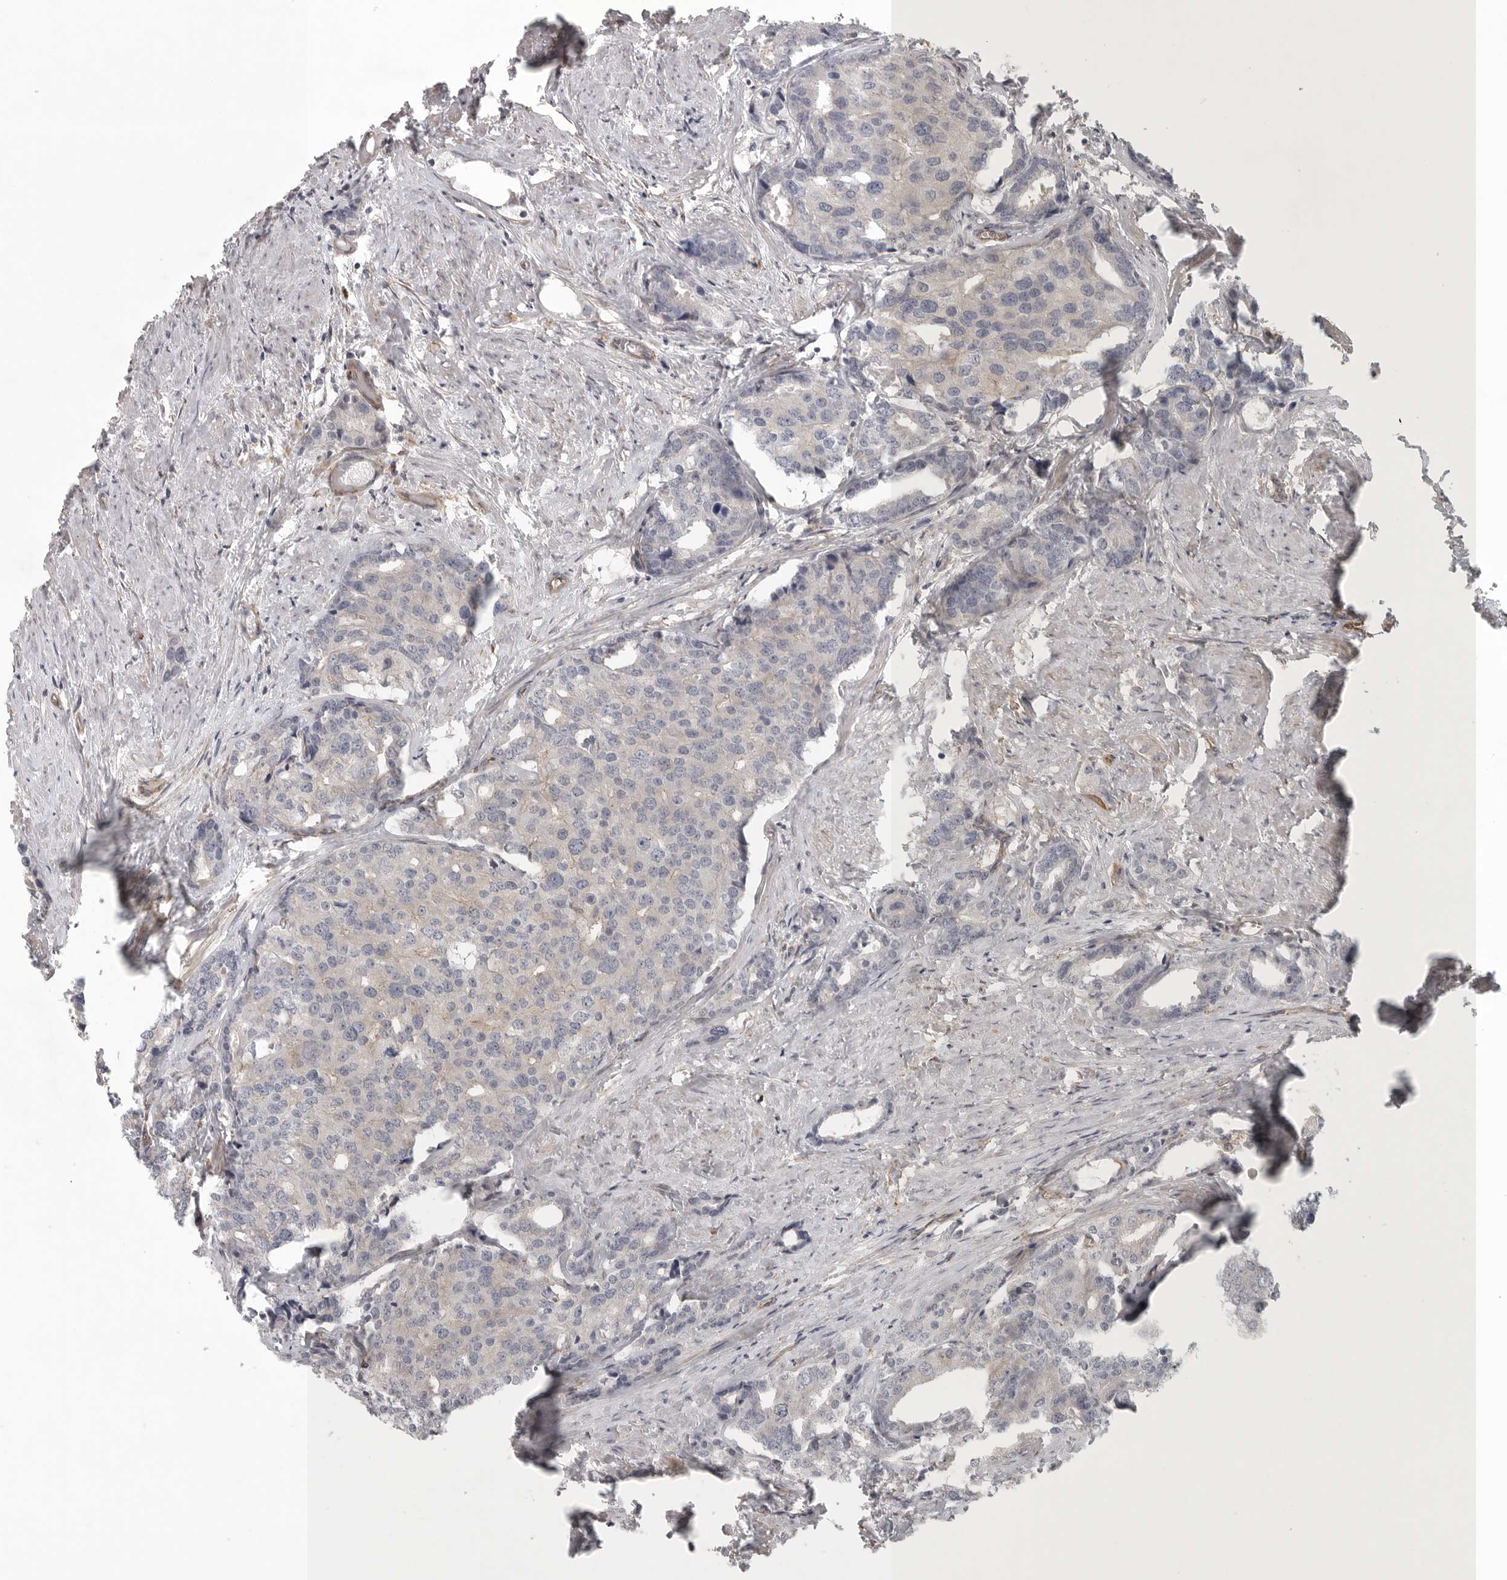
{"staining": {"intensity": "negative", "quantity": "none", "location": "none"}, "tissue": "prostate cancer", "cell_type": "Tumor cells", "image_type": "cancer", "snomed": [{"axis": "morphology", "description": "Adenocarcinoma, High grade"}, {"axis": "topography", "description": "Prostate"}], "caption": "Tumor cells are negative for protein expression in human prostate adenocarcinoma (high-grade).", "gene": "LONRF1", "patient": {"sex": "male", "age": 50}}